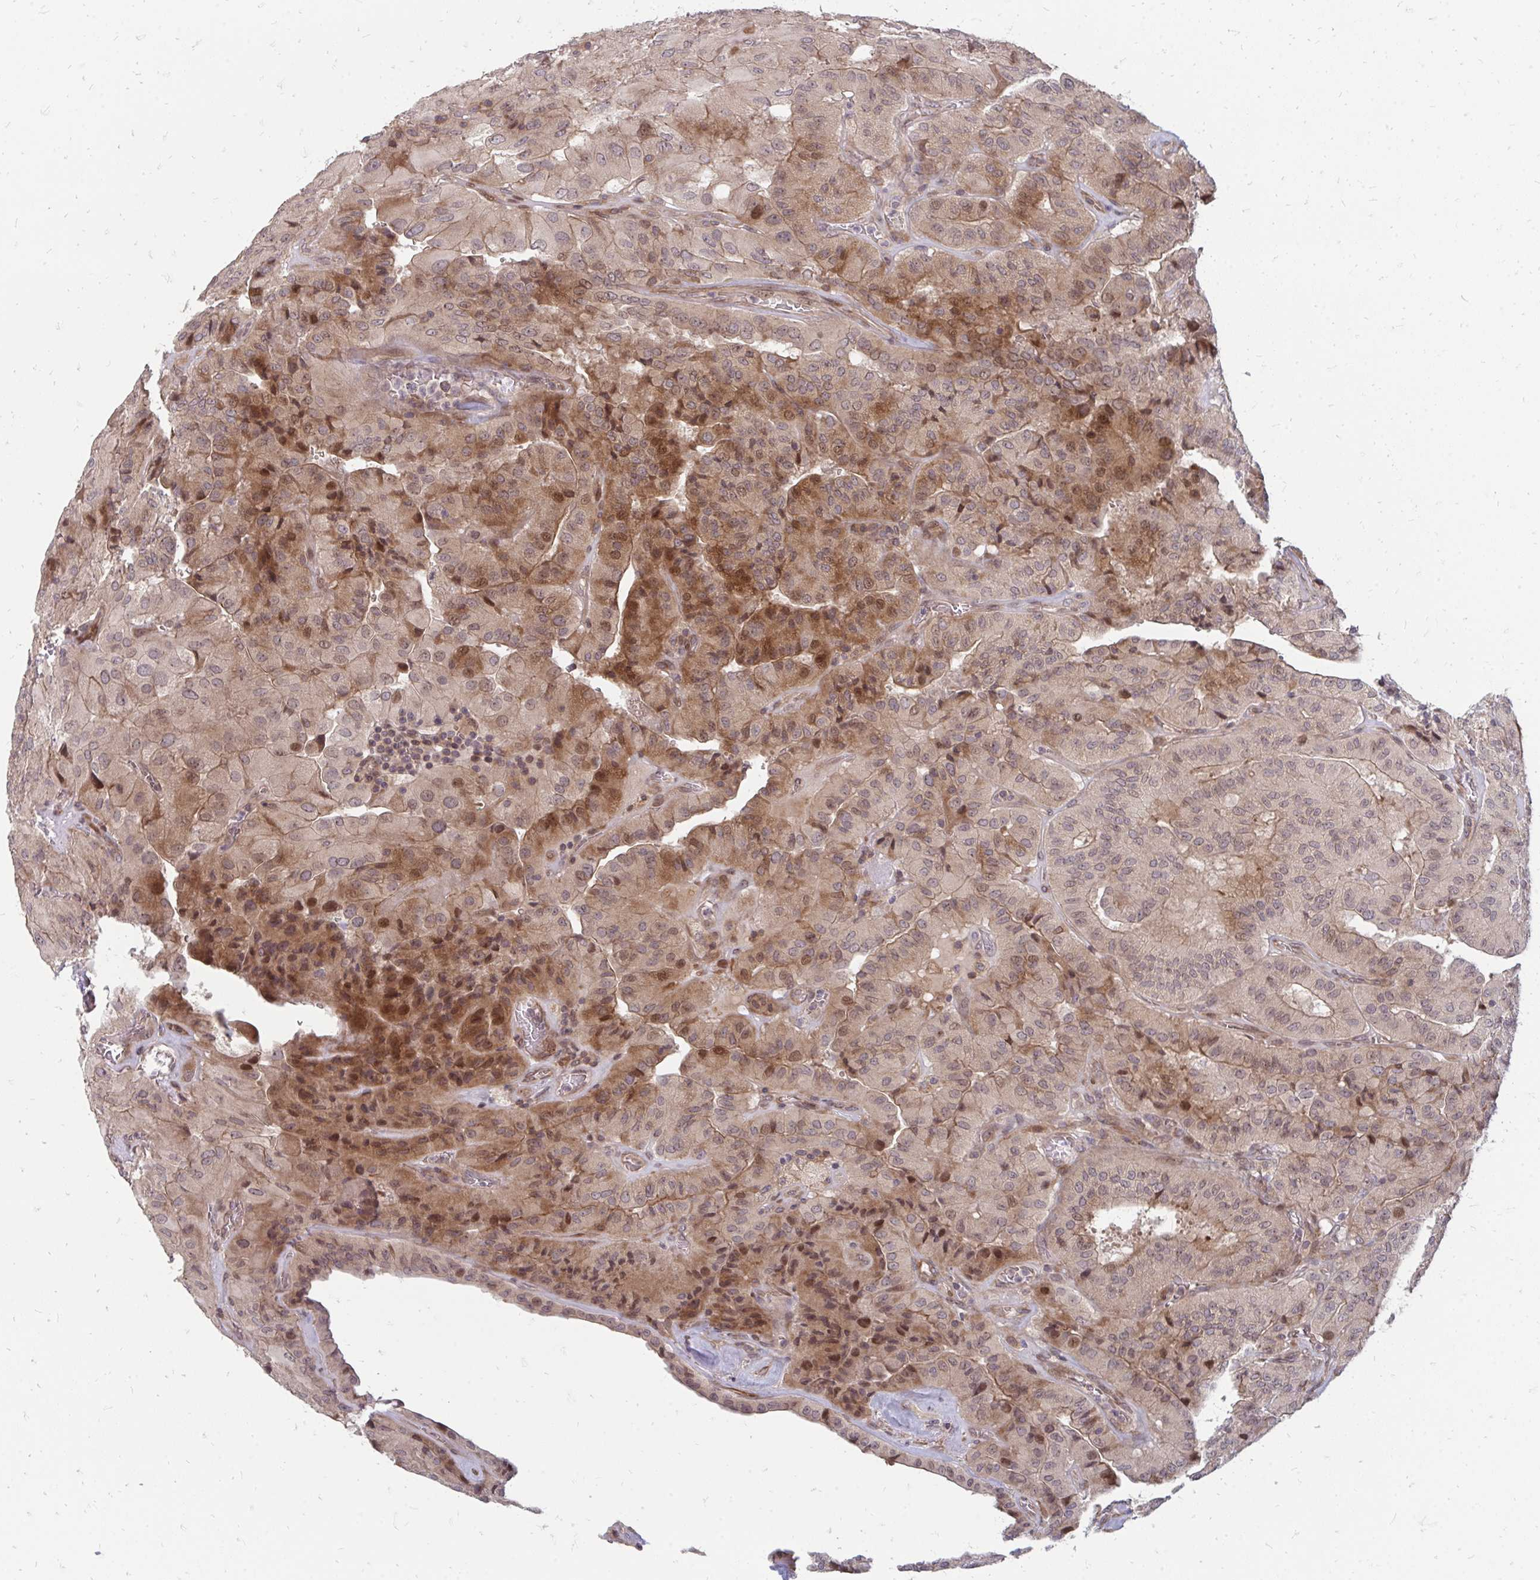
{"staining": {"intensity": "moderate", "quantity": "25%-75%", "location": "cytoplasmic/membranous,nuclear"}, "tissue": "thyroid cancer", "cell_type": "Tumor cells", "image_type": "cancer", "snomed": [{"axis": "morphology", "description": "Normal tissue, NOS"}, {"axis": "morphology", "description": "Papillary adenocarcinoma, NOS"}, {"axis": "topography", "description": "Thyroid gland"}], "caption": "Protein expression by immunohistochemistry (IHC) displays moderate cytoplasmic/membranous and nuclear positivity in about 25%-75% of tumor cells in thyroid papillary adenocarcinoma.", "gene": "ZNF285", "patient": {"sex": "female", "age": 59}}